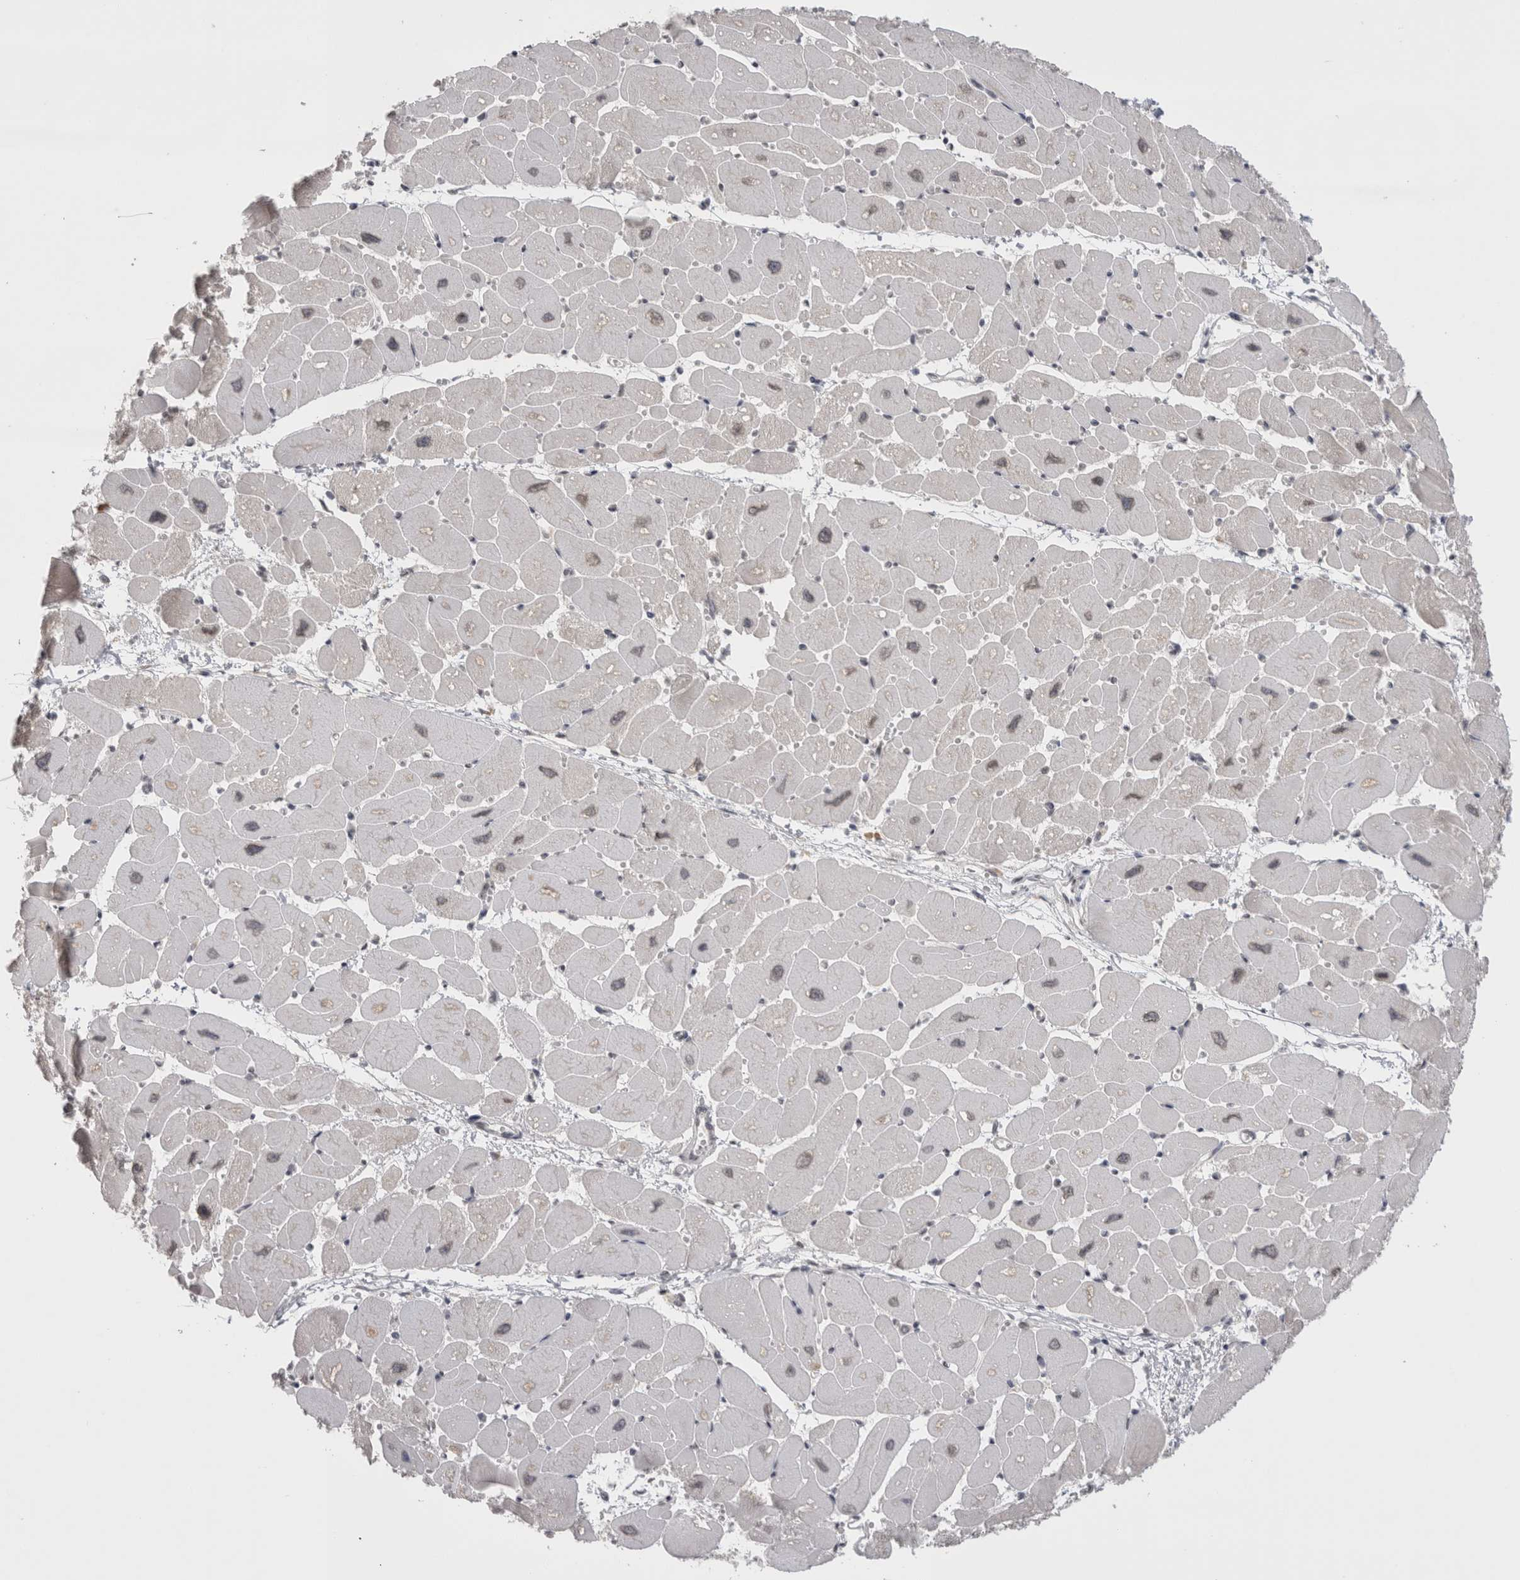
{"staining": {"intensity": "weak", "quantity": "<25%", "location": "cytoplasmic/membranous,nuclear"}, "tissue": "heart muscle", "cell_type": "Cardiomyocytes", "image_type": "normal", "snomed": [{"axis": "morphology", "description": "Normal tissue, NOS"}, {"axis": "topography", "description": "Heart"}], "caption": "Protein analysis of normal heart muscle demonstrates no significant expression in cardiomyocytes.", "gene": "DAXX", "patient": {"sex": "female", "age": 54}}